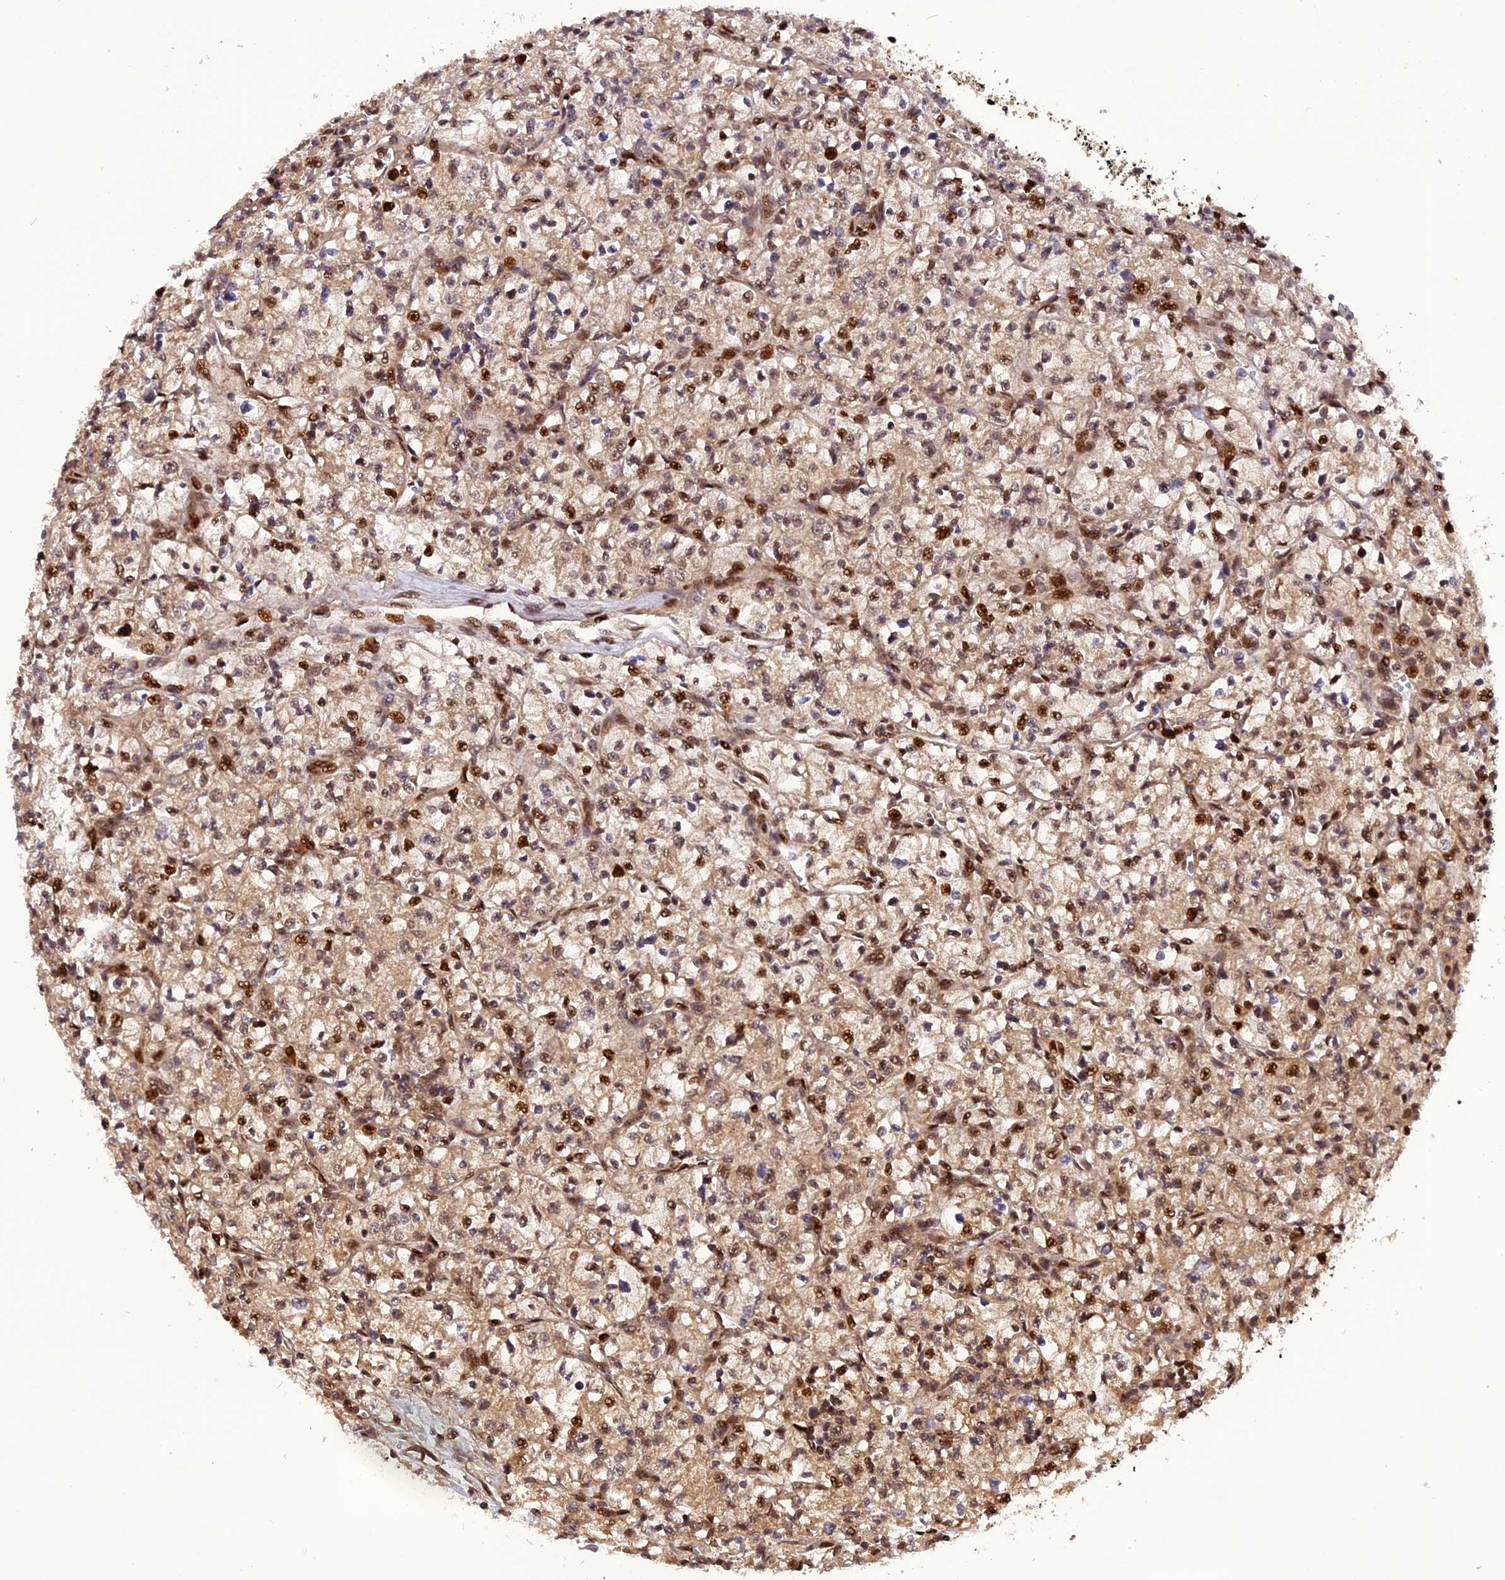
{"staining": {"intensity": "moderate", "quantity": ">75%", "location": "cytoplasmic/membranous,nuclear"}, "tissue": "renal cancer", "cell_type": "Tumor cells", "image_type": "cancer", "snomed": [{"axis": "morphology", "description": "Adenocarcinoma, NOS"}, {"axis": "topography", "description": "Kidney"}], "caption": "An IHC image of neoplastic tissue is shown. Protein staining in brown labels moderate cytoplasmic/membranous and nuclear positivity in renal cancer (adenocarcinoma) within tumor cells. (DAB (3,3'-diaminobenzidine) IHC with brightfield microscopy, high magnification).", "gene": "MICALL1", "patient": {"sex": "female", "age": 64}}